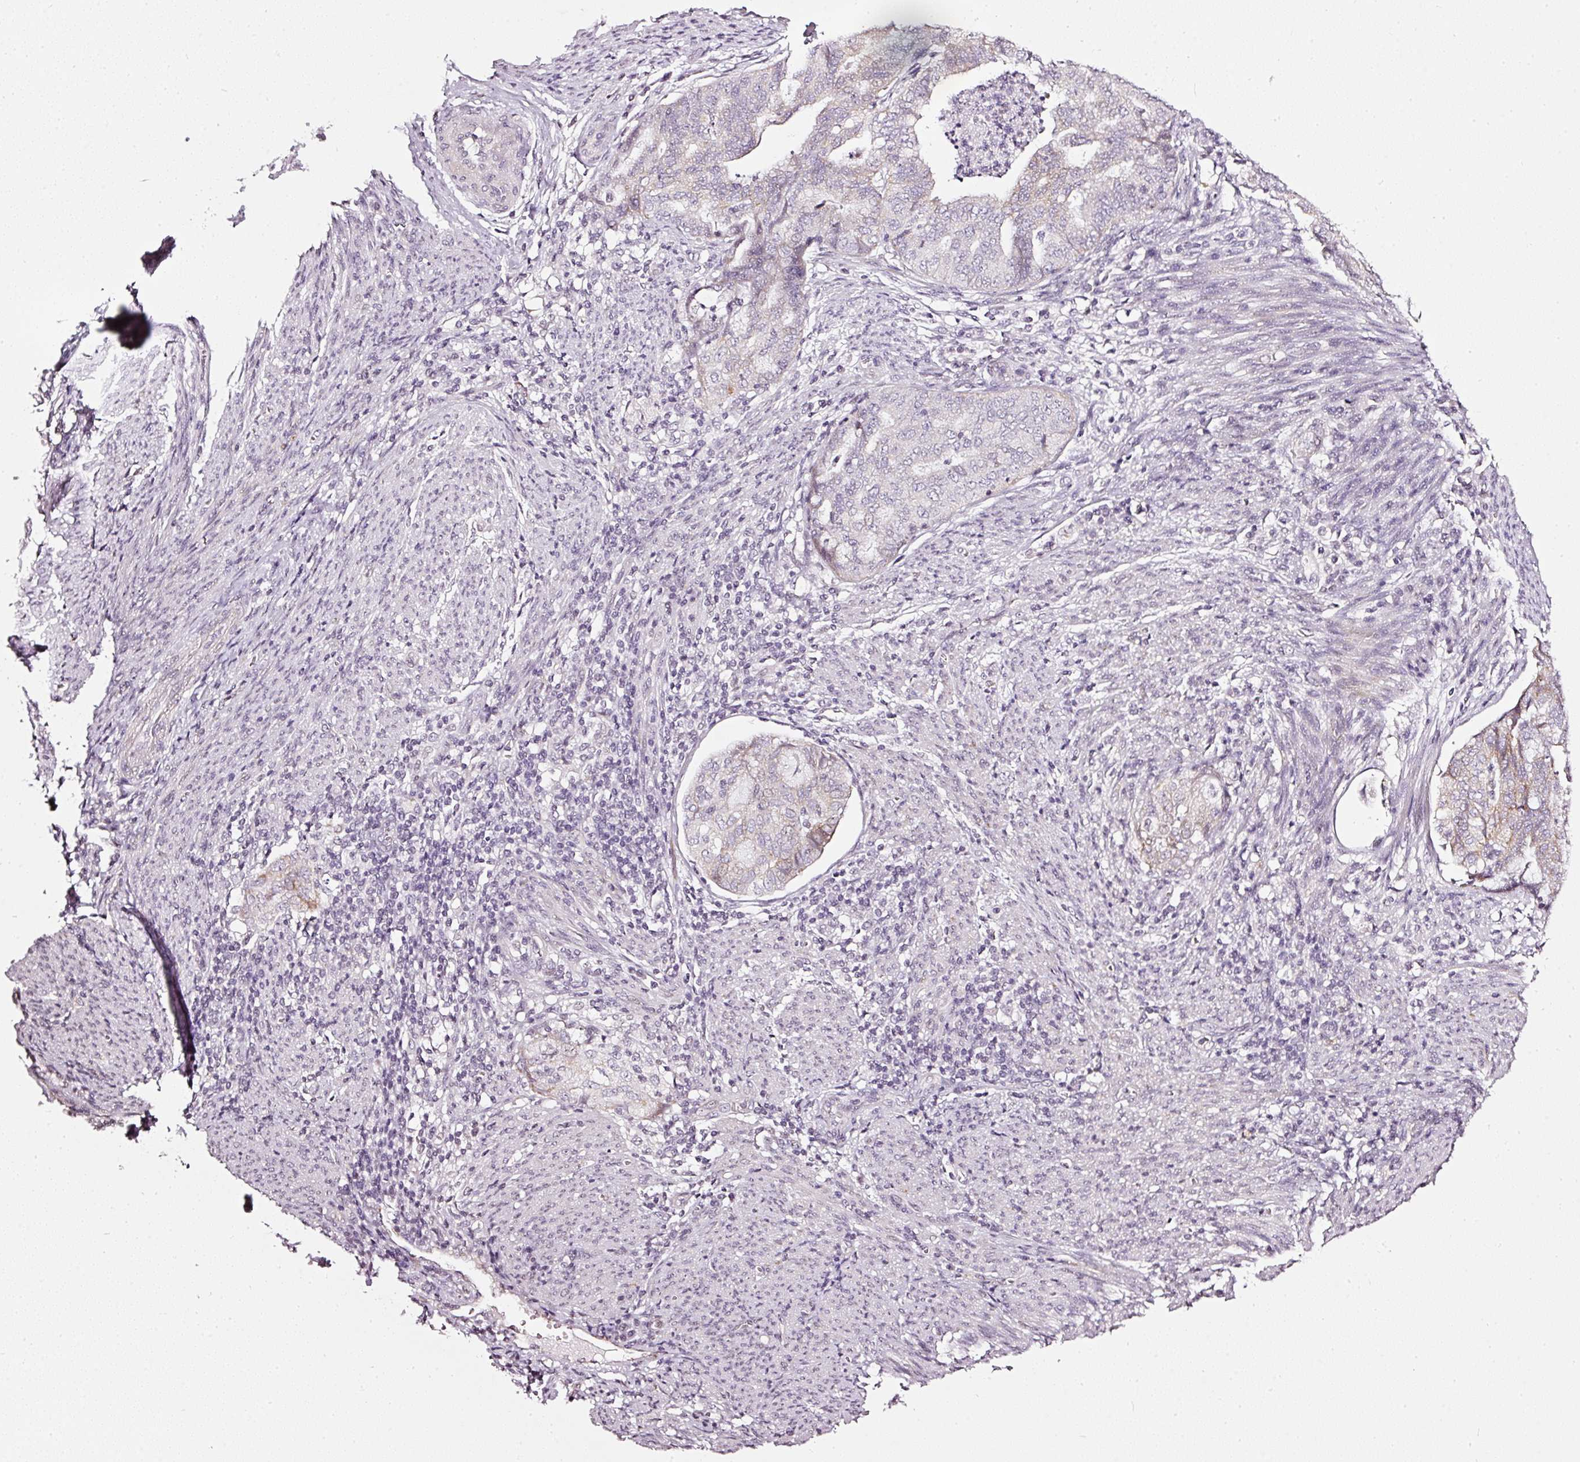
{"staining": {"intensity": "weak", "quantity": "<25%", "location": "cytoplasmic/membranous"}, "tissue": "endometrial cancer", "cell_type": "Tumor cells", "image_type": "cancer", "snomed": [{"axis": "morphology", "description": "Adenocarcinoma, NOS"}, {"axis": "topography", "description": "Endometrium"}], "caption": "A micrograph of human endometrial adenocarcinoma is negative for staining in tumor cells.", "gene": "NRDE2", "patient": {"sex": "female", "age": 79}}